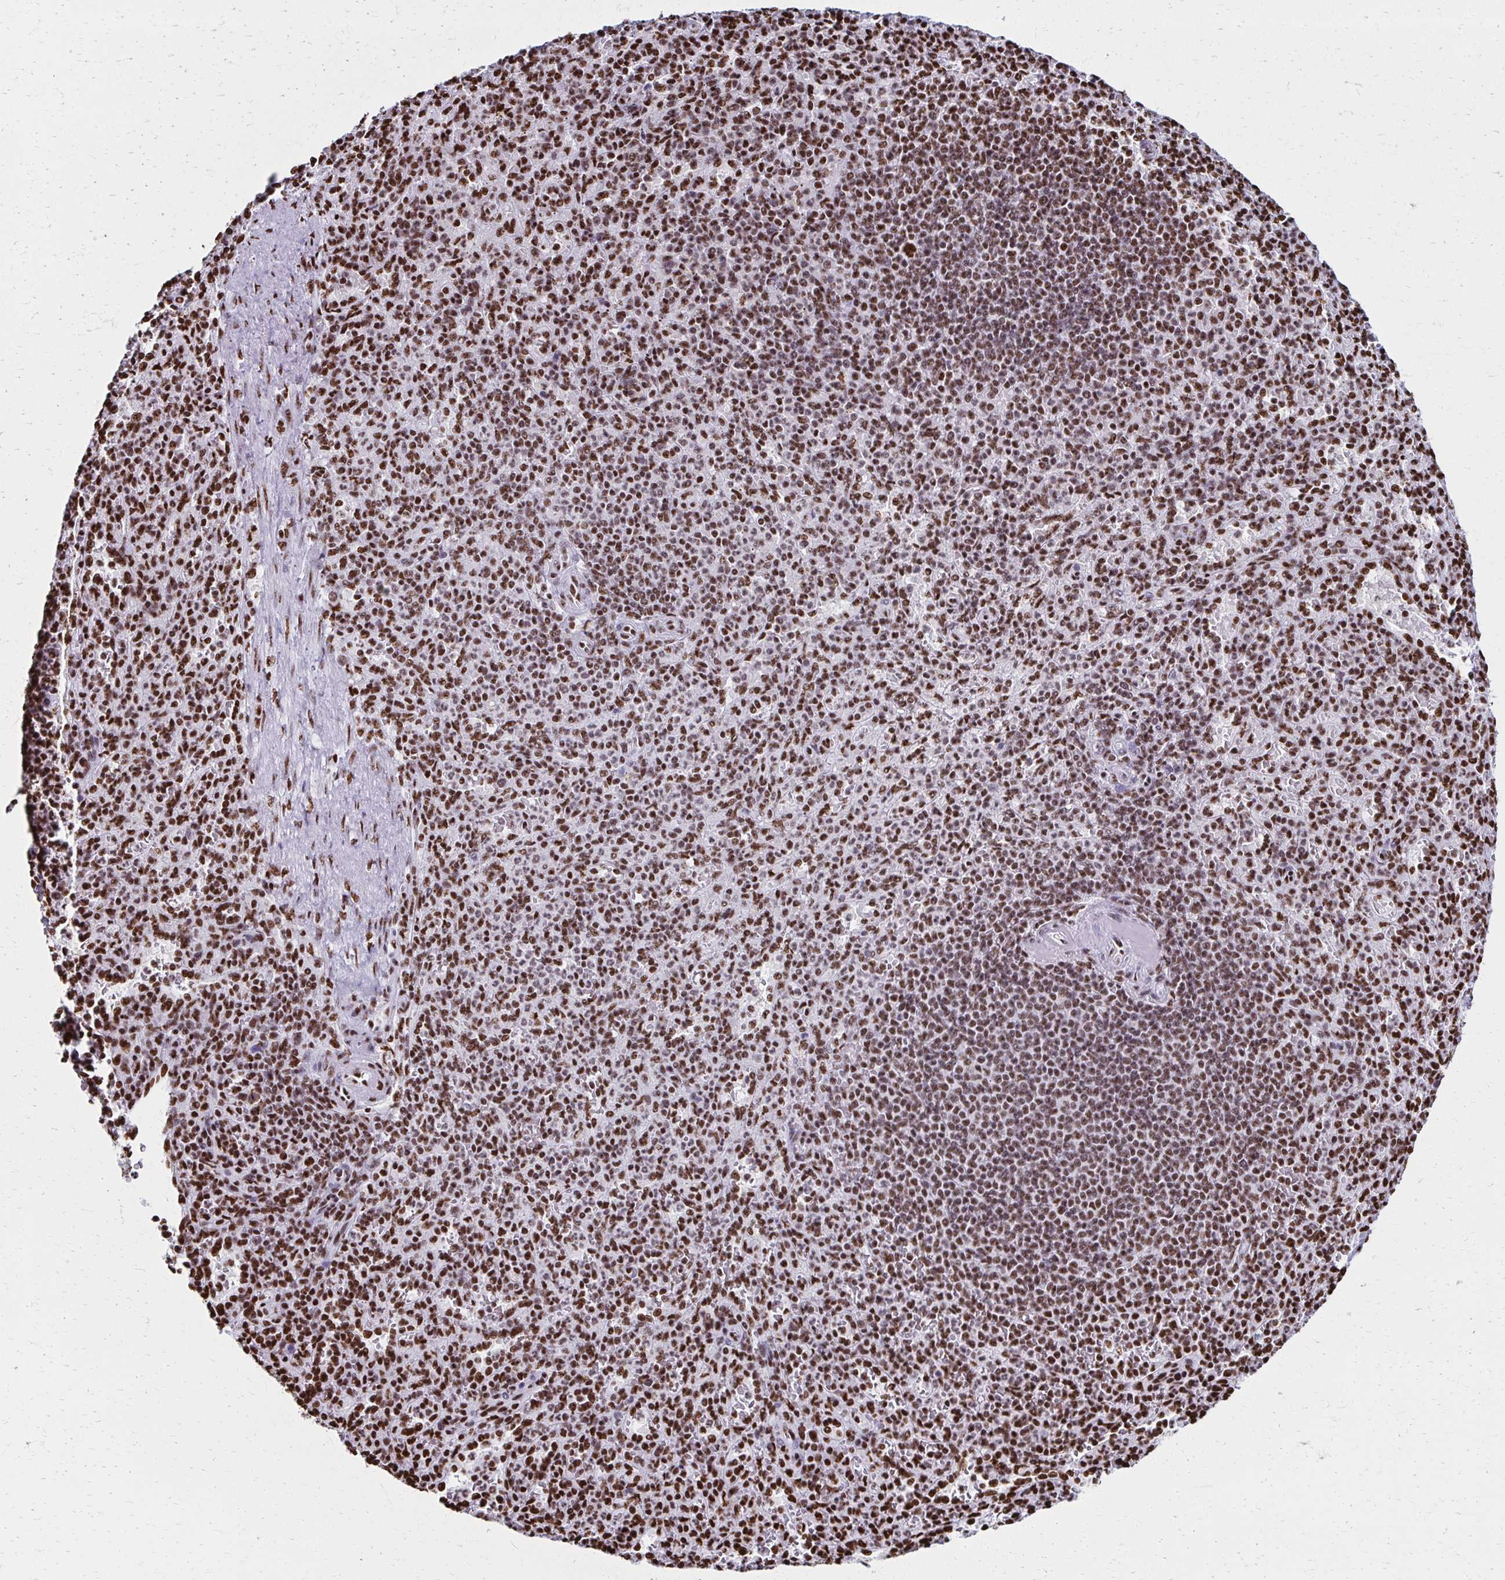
{"staining": {"intensity": "moderate", "quantity": ">75%", "location": "nuclear"}, "tissue": "spleen", "cell_type": "Cells in red pulp", "image_type": "normal", "snomed": [{"axis": "morphology", "description": "Normal tissue, NOS"}, {"axis": "topography", "description": "Spleen"}], "caption": "Immunohistochemistry (IHC) image of benign human spleen stained for a protein (brown), which exhibits medium levels of moderate nuclear staining in about >75% of cells in red pulp.", "gene": "NONO", "patient": {"sex": "female", "age": 74}}